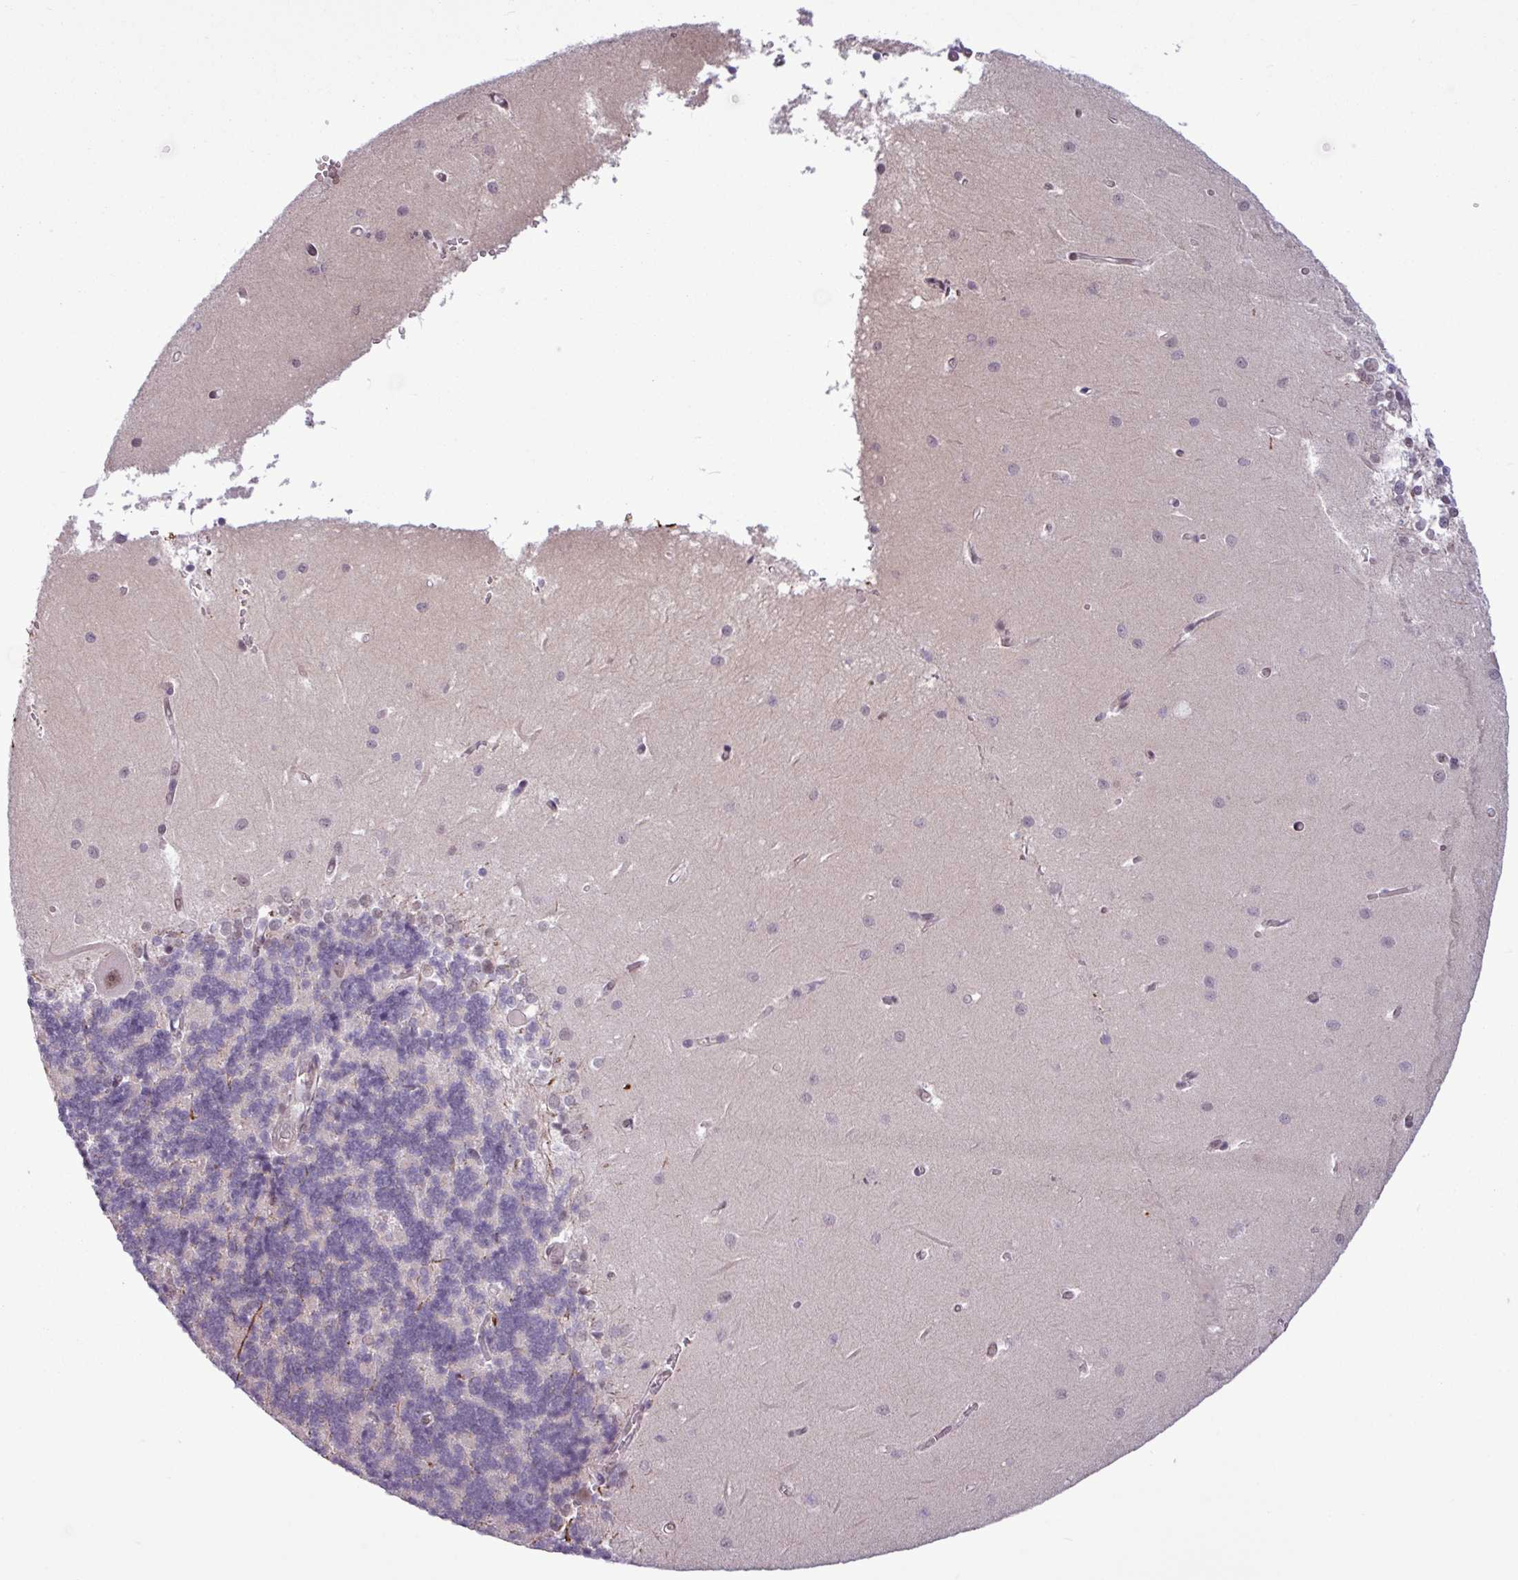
{"staining": {"intensity": "negative", "quantity": "none", "location": "none"}, "tissue": "cerebellum", "cell_type": "Cells in granular layer", "image_type": "normal", "snomed": [{"axis": "morphology", "description": "Normal tissue, NOS"}, {"axis": "topography", "description": "Cerebellum"}], "caption": "Cells in granular layer are negative for brown protein staining in normal cerebellum. (DAB immunohistochemistry, high magnification).", "gene": "NOTCH2", "patient": {"sex": "male", "age": 37}}